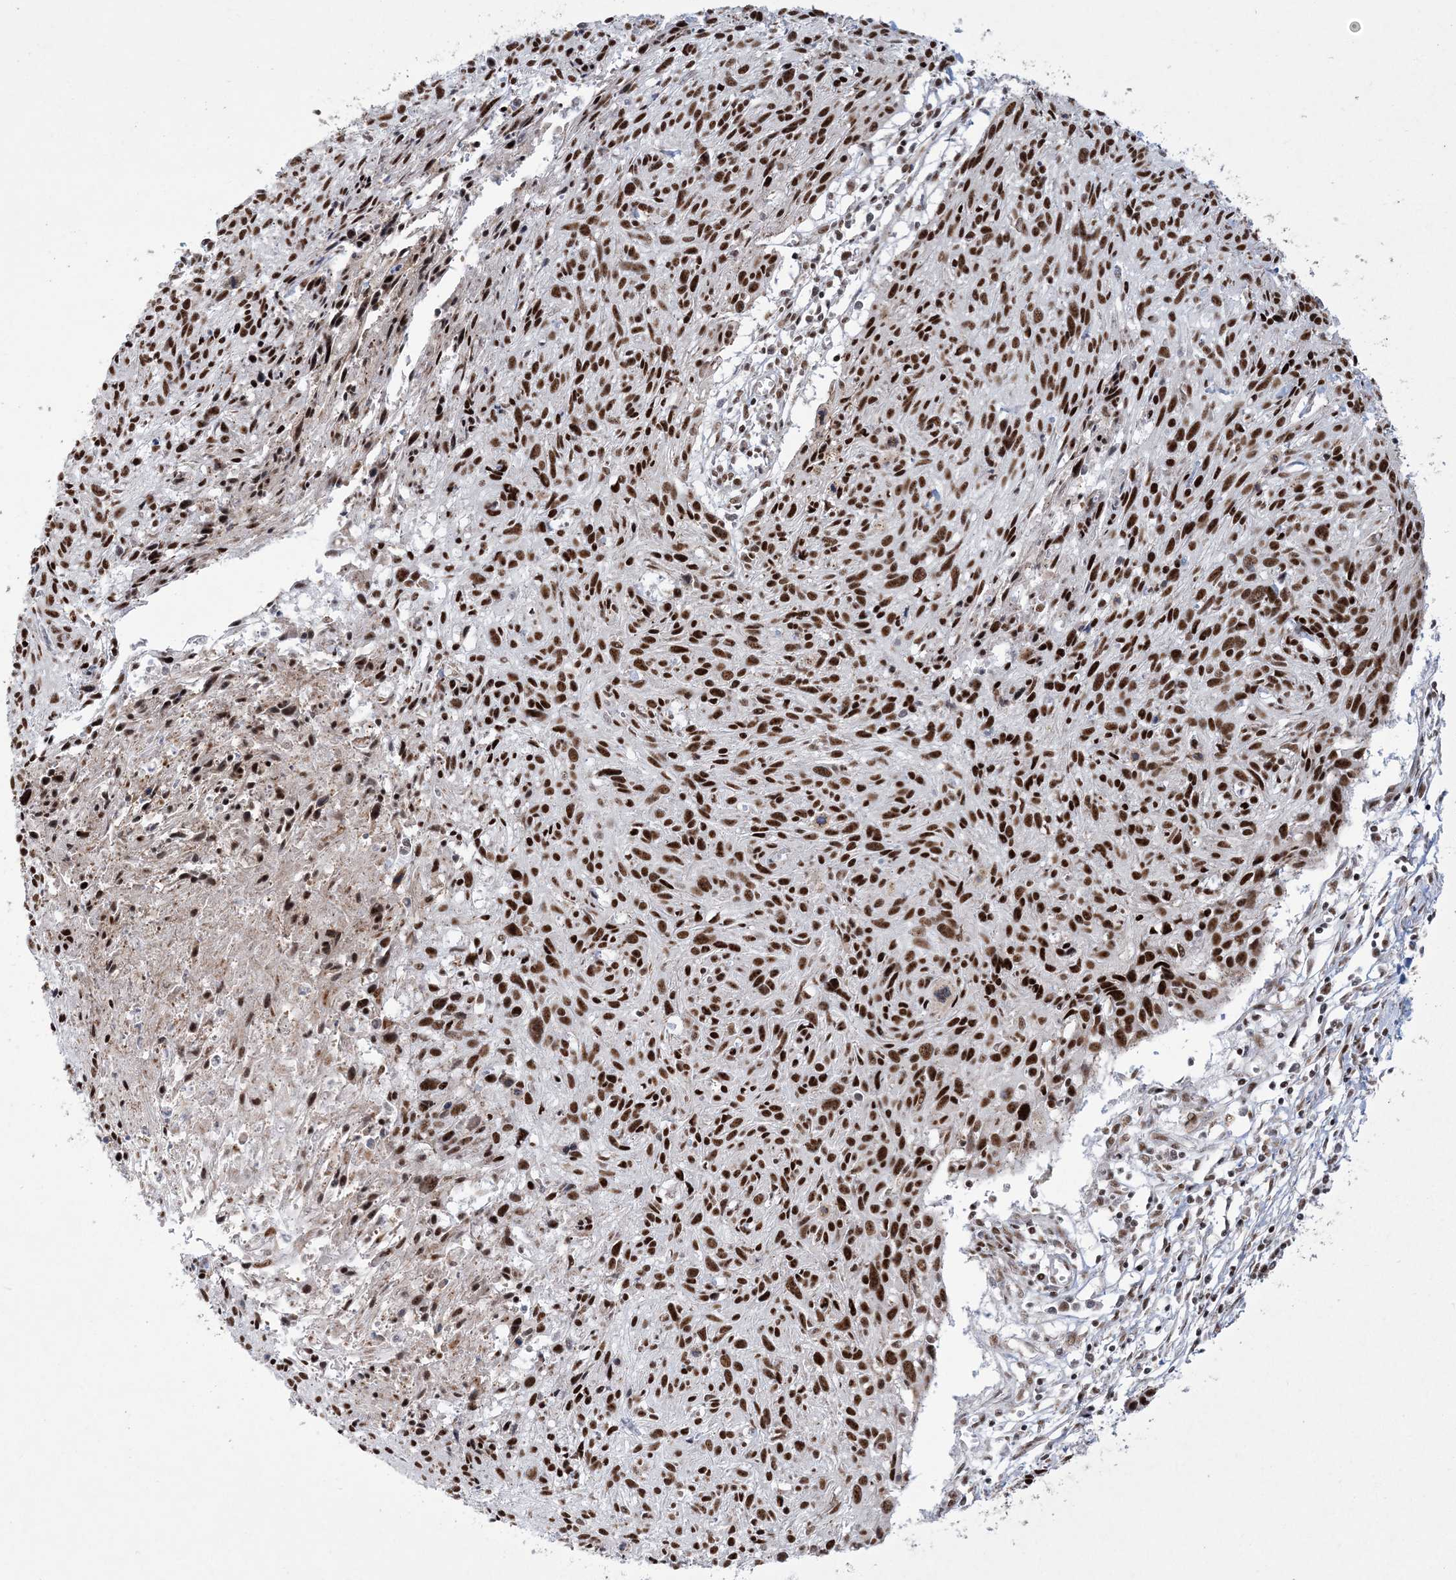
{"staining": {"intensity": "strong", "quantity": ">75%", "location": "nuclear"}, "tissue": "cervical cancer", "cell_type": "Tumor cells", "image_type": "cancer", "snomed": [{"axis": "morphology", "description": "Squamous cell carcinoma, NOS"}, {"axis": "topography", "description": "Cervix"}], "caption": "Tumor cells demonstrate high levels of strong nuclear expression in approximately >75% of cells in human cervical squamous cell carcinoma. (Brightfield microscopy of DAB IHC at high magnification).", "gene": "RBM17", "patient": {"sex": "female", "age": 51}}